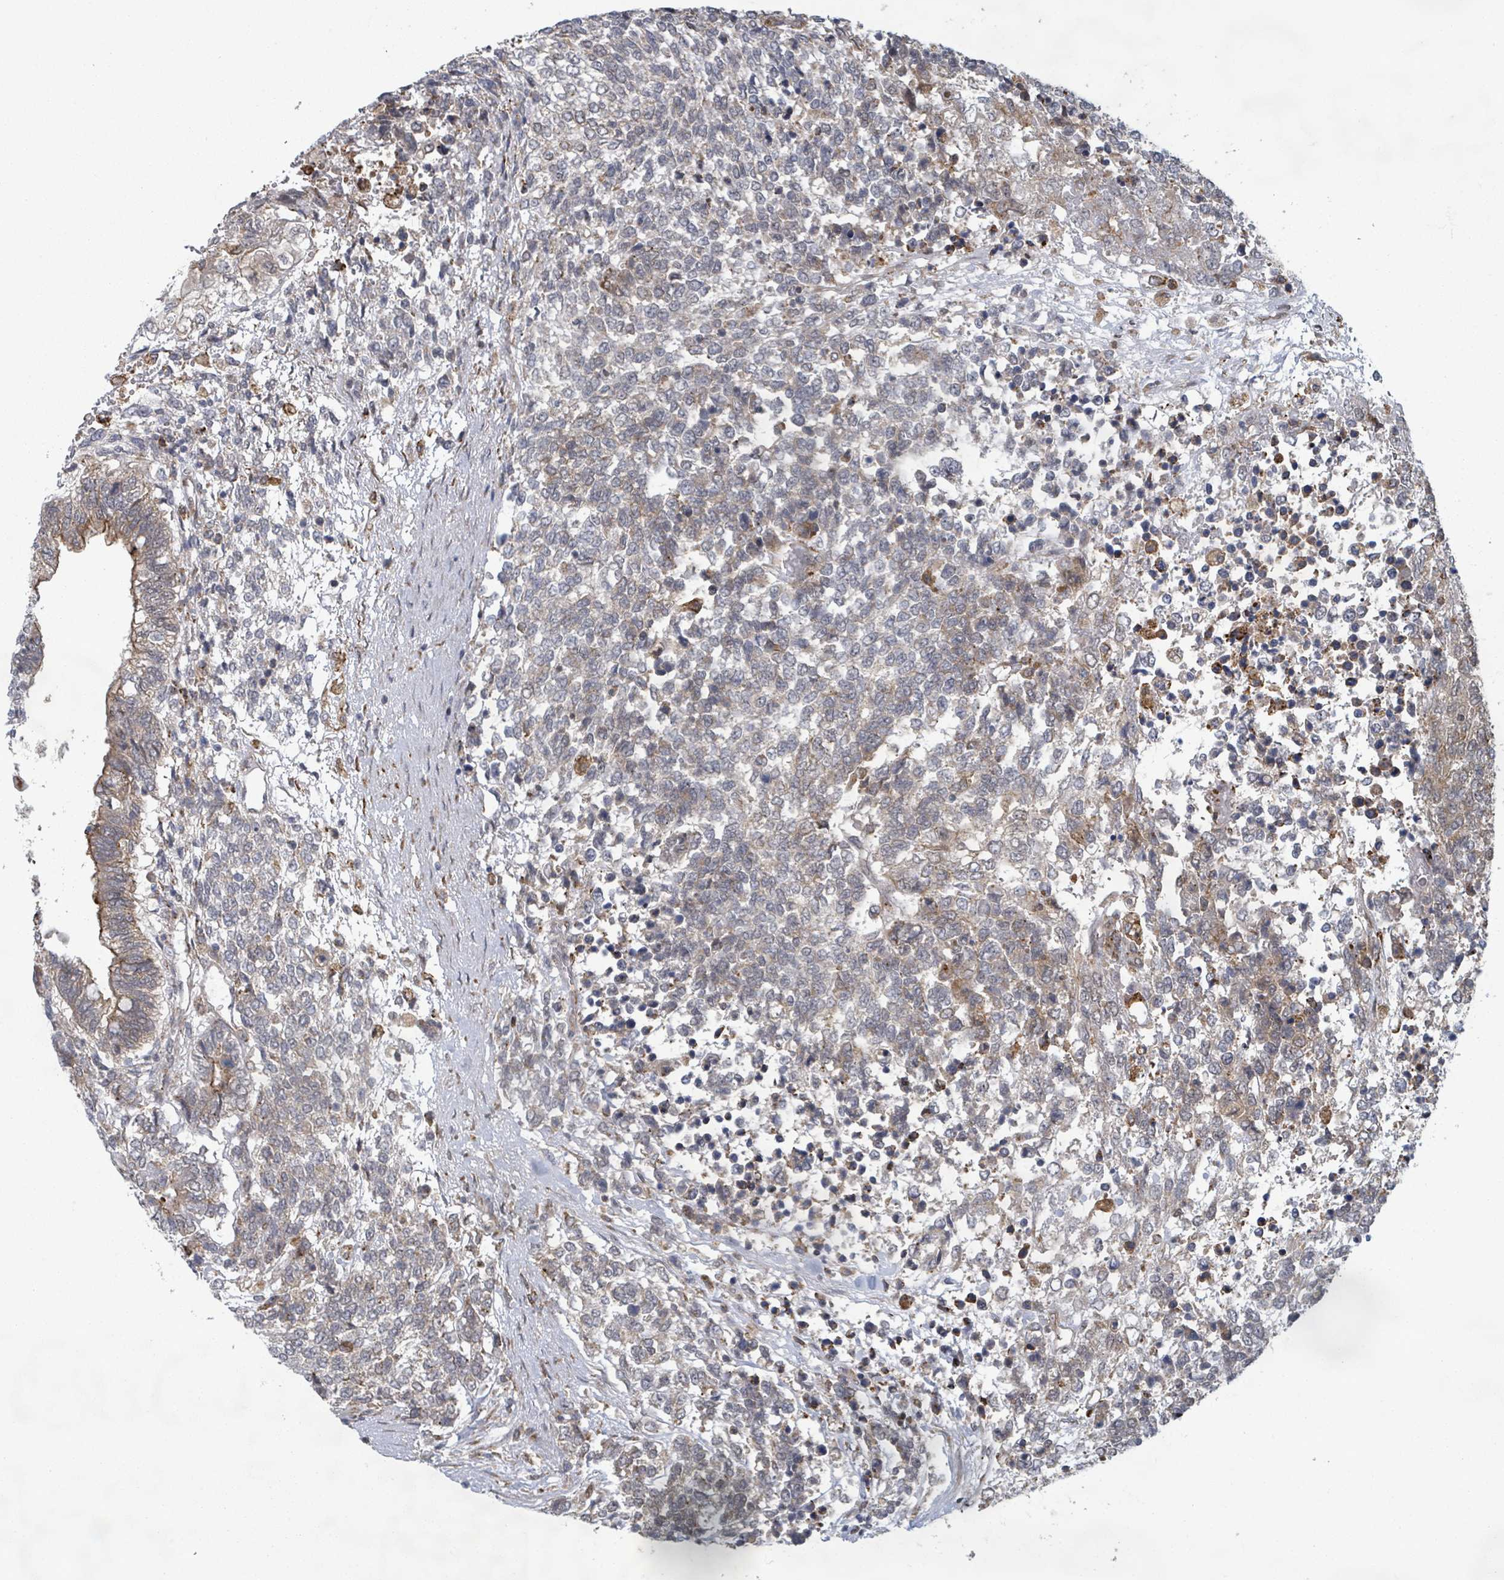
{"staining": {"intensity": "moderate", "quantity": "<25%", "location": "cytoplasmic/membranous"}, "tissue": "testis cancer", "cell_type": "Tumor cells", "image_type": "cancer", "snomed": [{"axis": "morphology", "description": "Carcinoma, Embryonal, NOS"}, {"axis": "topography", "description": "Testis"}], "caption": "The micrograph displays immunohistochemical staining of testis embryonal carcinoma. There is moderate cytoplasmic/membranous positivity is identified in about <25% of tumor cells.", "gene": "SHROOM2", "patient": {"sex": "male", "age": 23}}